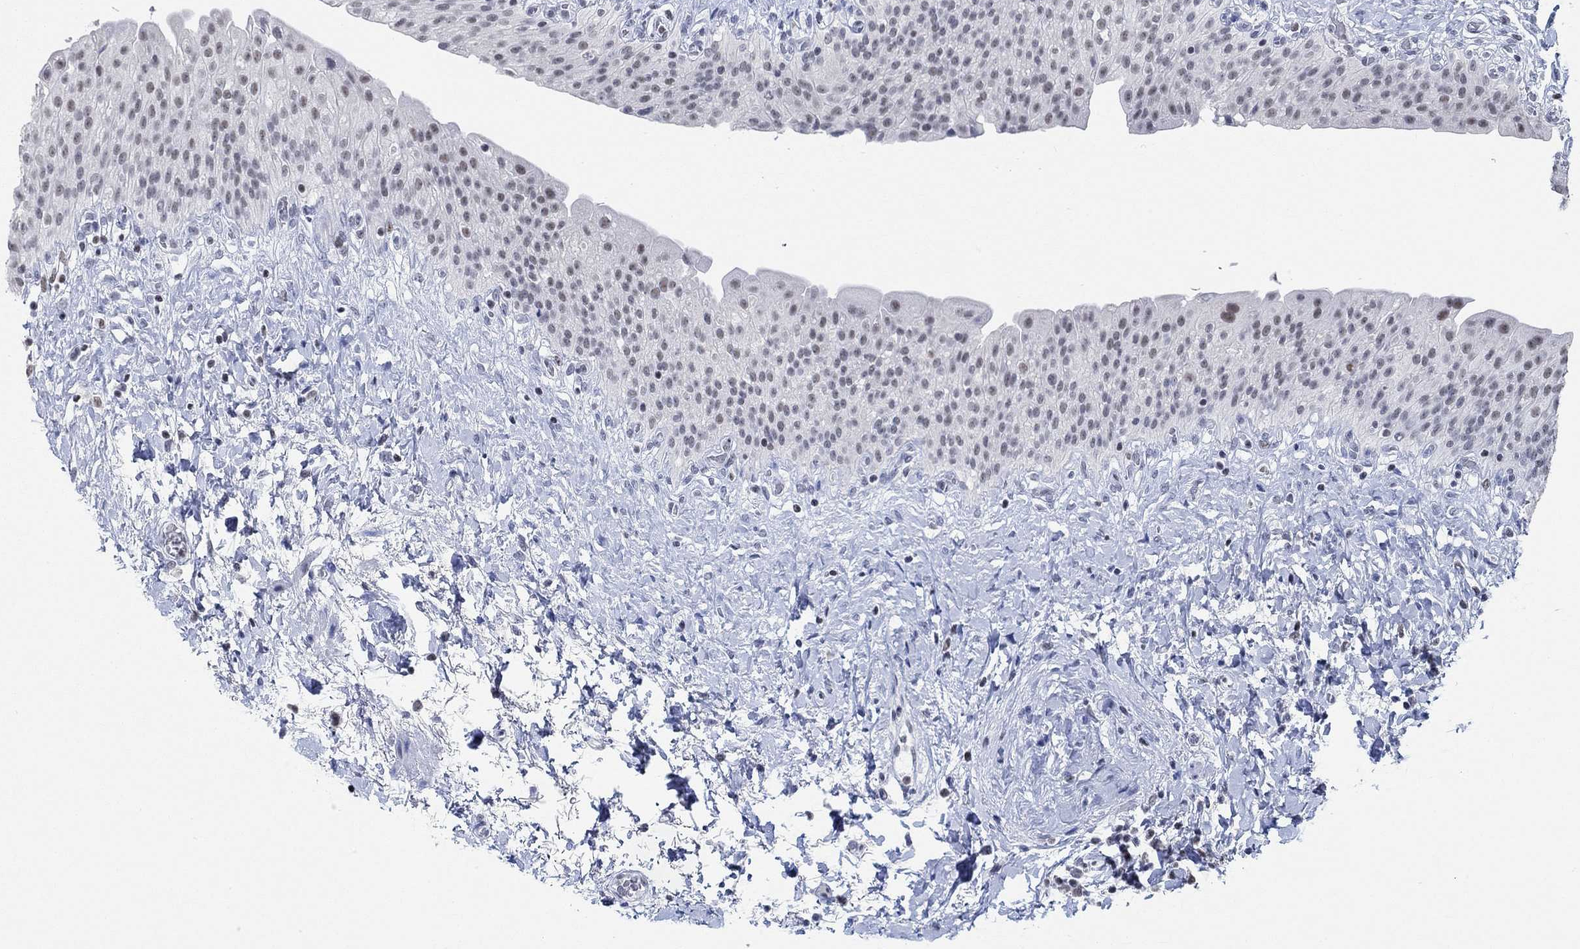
{"staining": {"intensity": "weak", "quantity": "<25%", "location": "nuclear"}, "tissue": "urinary bladder", "cell_type": "Urothelial cells", "image_type": "normal", "snomed": [{"axis": "morphology", "description": "Normal tissue, NOS"}, {"axis": "morphology", "description": "Inflammation, NOS"}, {"axis": "topography", "description": "Urinary bladder"}], "caption": "Image shows no significant protein expression in urothelial cells of benign urinary bladder. (IHC, brightfield microscopy, high magnification).", "gene": "PPP1R17", "patient": {"sex": "male", "age": 64}}